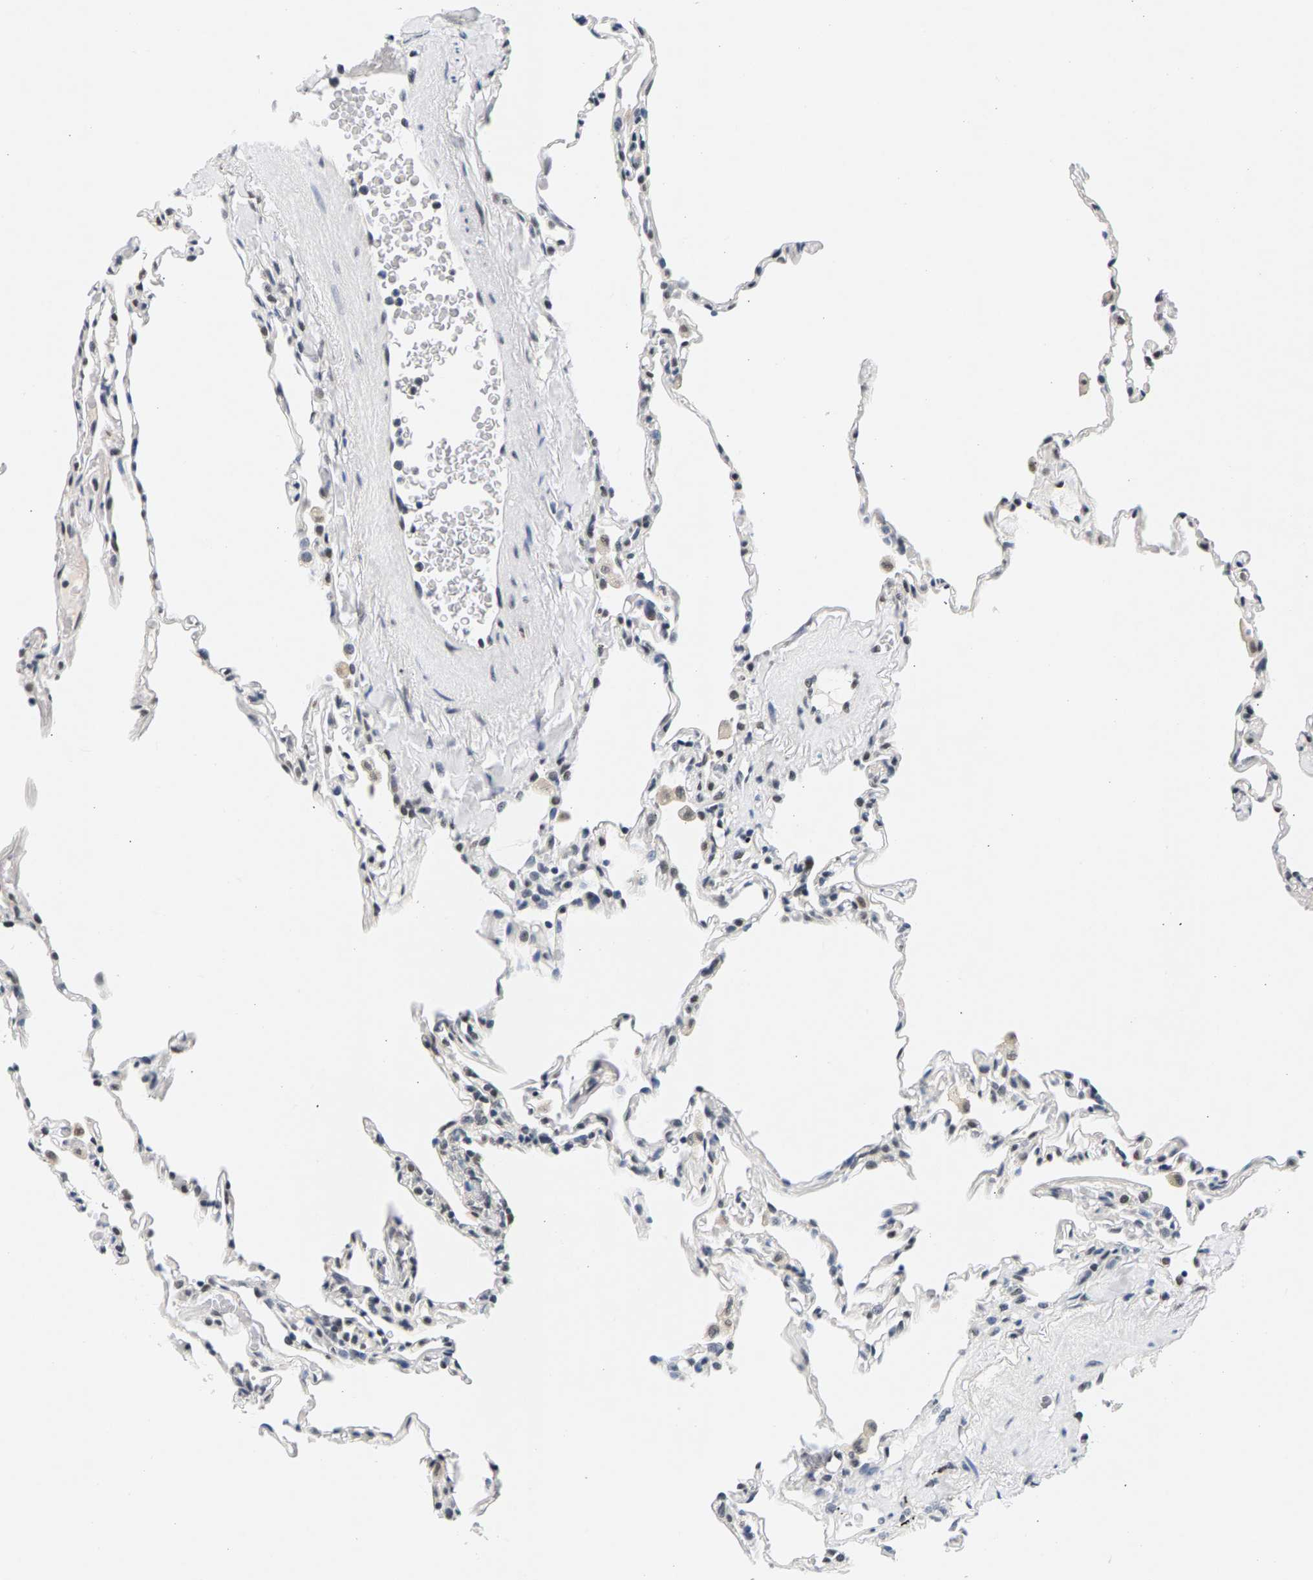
{"staining": {"intensity": "weak", "quantity": "<25%", "location": "nuclear"}, "tissue": "lung", "cell_type": "Alveolar cells", "image_type": "normal", "snomed": [{"axis": "morphology", "description": "Normal tissue, NOS"}, {"axis": "topography", "description": "Lung"}], "caption": "Image shows no protein positivity in alveolar cells of unremarkable lung. (Brightfield microscopy of DAB (3,3'-diaminobenzidine) immunohistochemistry (IHC) at high magnification).", "gene": "ATF2", "patient": {"sex": "male", "age": 59}}